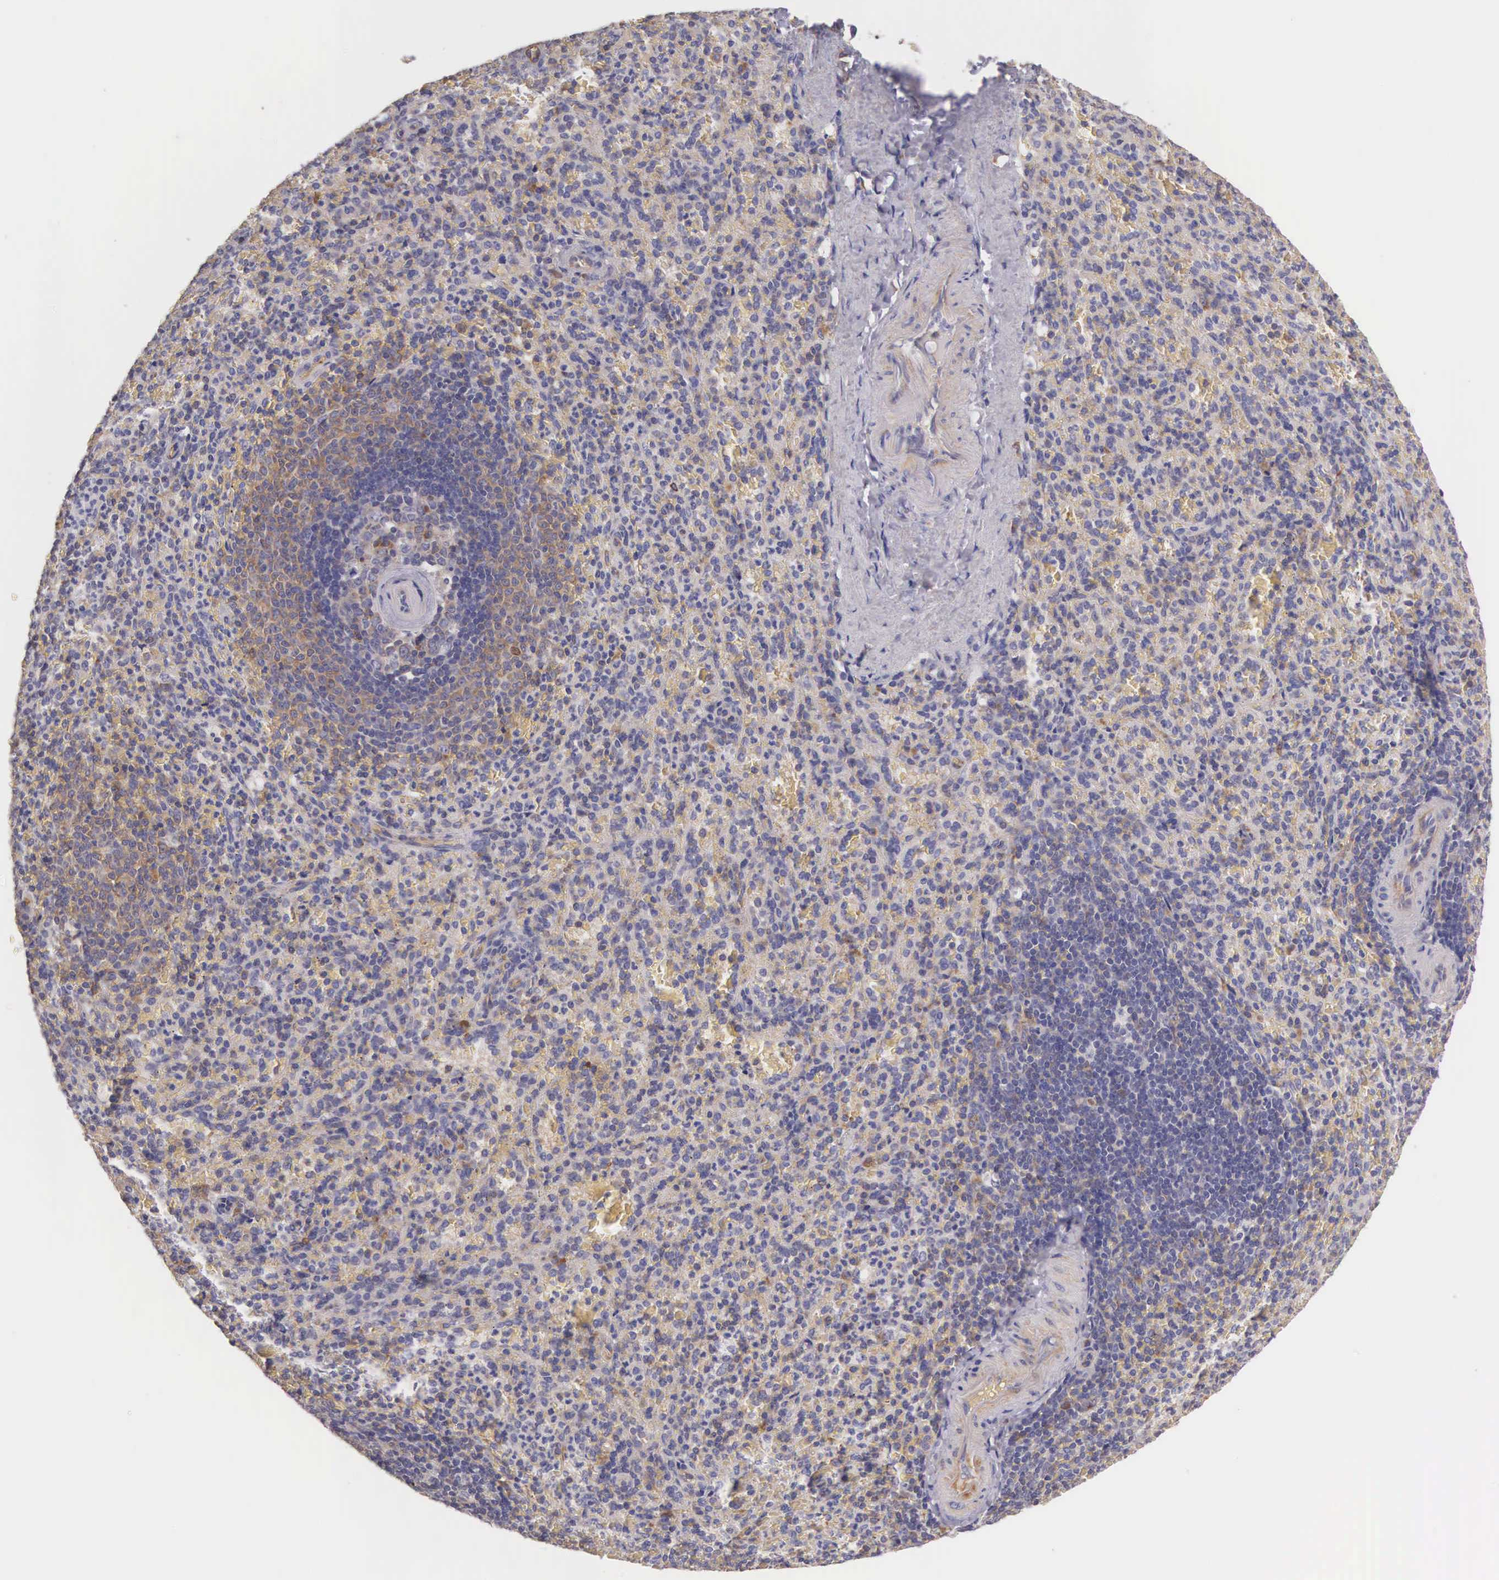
{"staining": {"intensity": "weak", "quantity": "<25%", "location": "cytoplasmic/membranous"}, "tissue": "spleen", "cell_type": "Cells in red pulp", "image_type": "normal", "snomed": [{"axis": "morphology", "description": "Normal tissue, NOS"}, {"axis": "topography", "description": "Spleen"}], "caption": "An immunohistochemistry micrograph of benign spleen is shown. There is no staining in cells in red pulp of spleen. (Brightfield microscopy of DAB immunohistochemistry at high magnification).", "gene": "OSBPL3", "patient": {"sex": "female", "age": 21}}